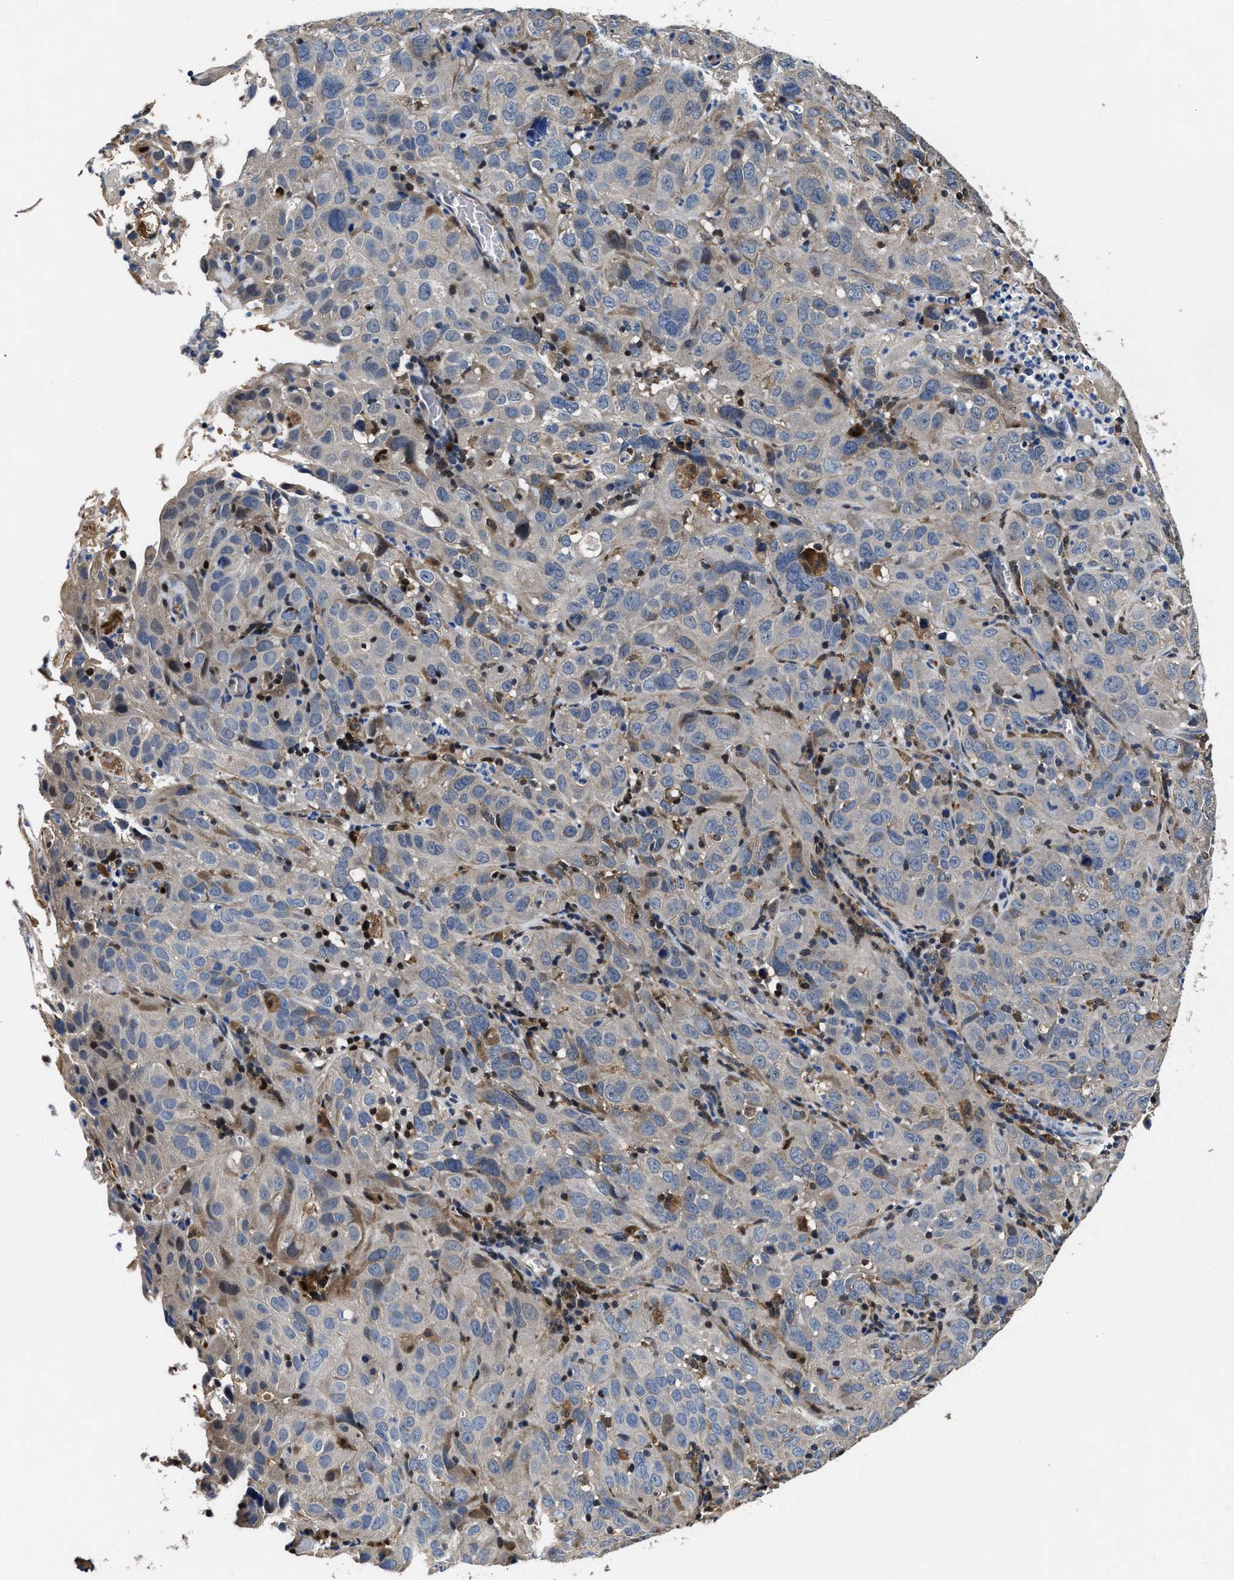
{"staining": {"intensity": "weak", "quantity": "<25%", "location": "cytoplasmic/membranous"}, "tissue": "cervical cancer", "cell_type": "Tumor cells", "image_type": "cancer", "snomed": [{"axis": "morphology", "description": "Squamous cell carcinoma, NOS"}, {"axis": "topography", "description": "Cervix"}], "caption": "There is no significant staining in tumor cells of cervical squamous cell carcinoma.", "gene": "RGS10", "patient": {"sex": "female", "age": 32}}